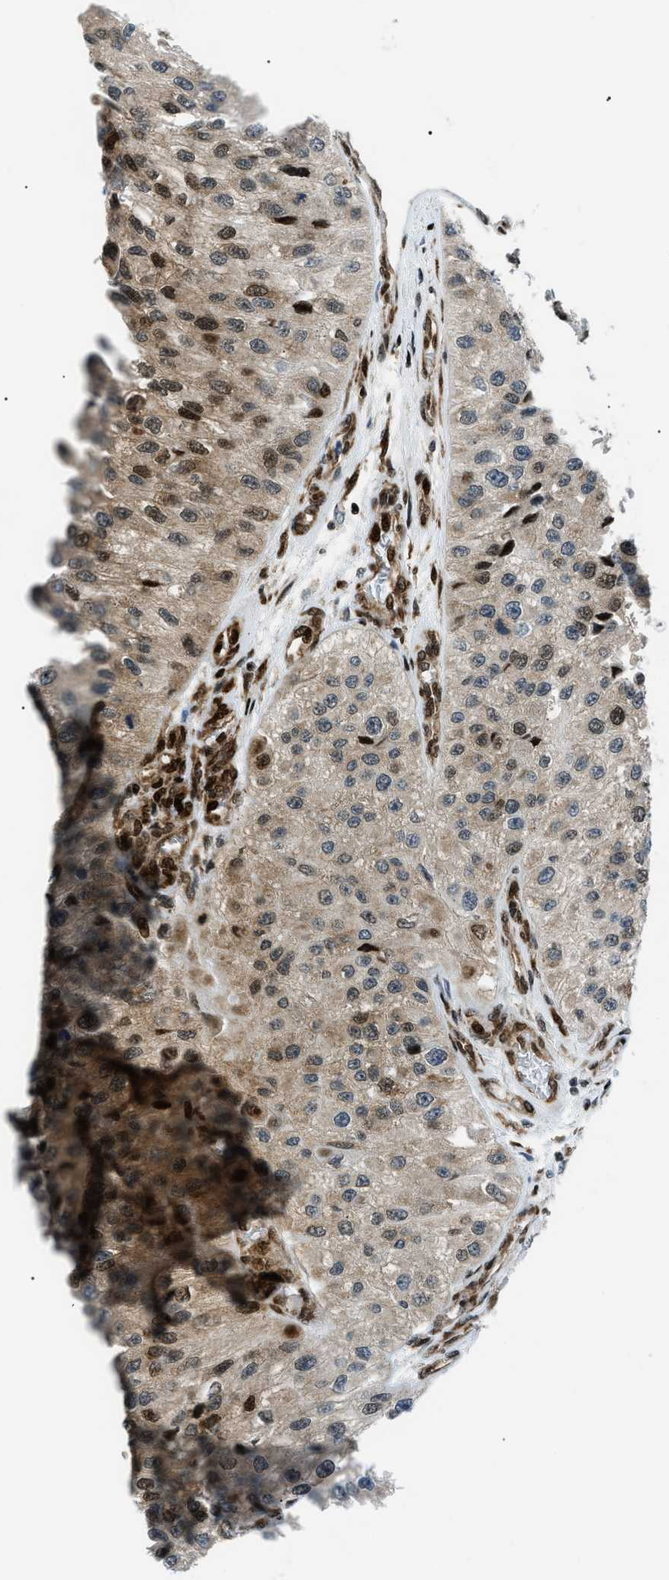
{"staining": {"intensity": "moderate", "quantity": "<25%", "location": "nuclear"}, "tissue": "urothelial cancer", "cell_type": "Tumor cells", "image_type": "cancer", "snomed": [{"axis": "morphology", "description": "Urothelial carcinoma, High grade"}, {"axis": "topography", "description": "Kidney"}, {"axis": "topography", "description": "Urinary bladder"}], "caption": "Immunohistochemical staining of human urothelial cancer demonstrates low levels of moderate nuclear positivity in about <25% of tumor cells.", "gene": "HNRNPK", "patient": {"sex": "male", "age": 77}}